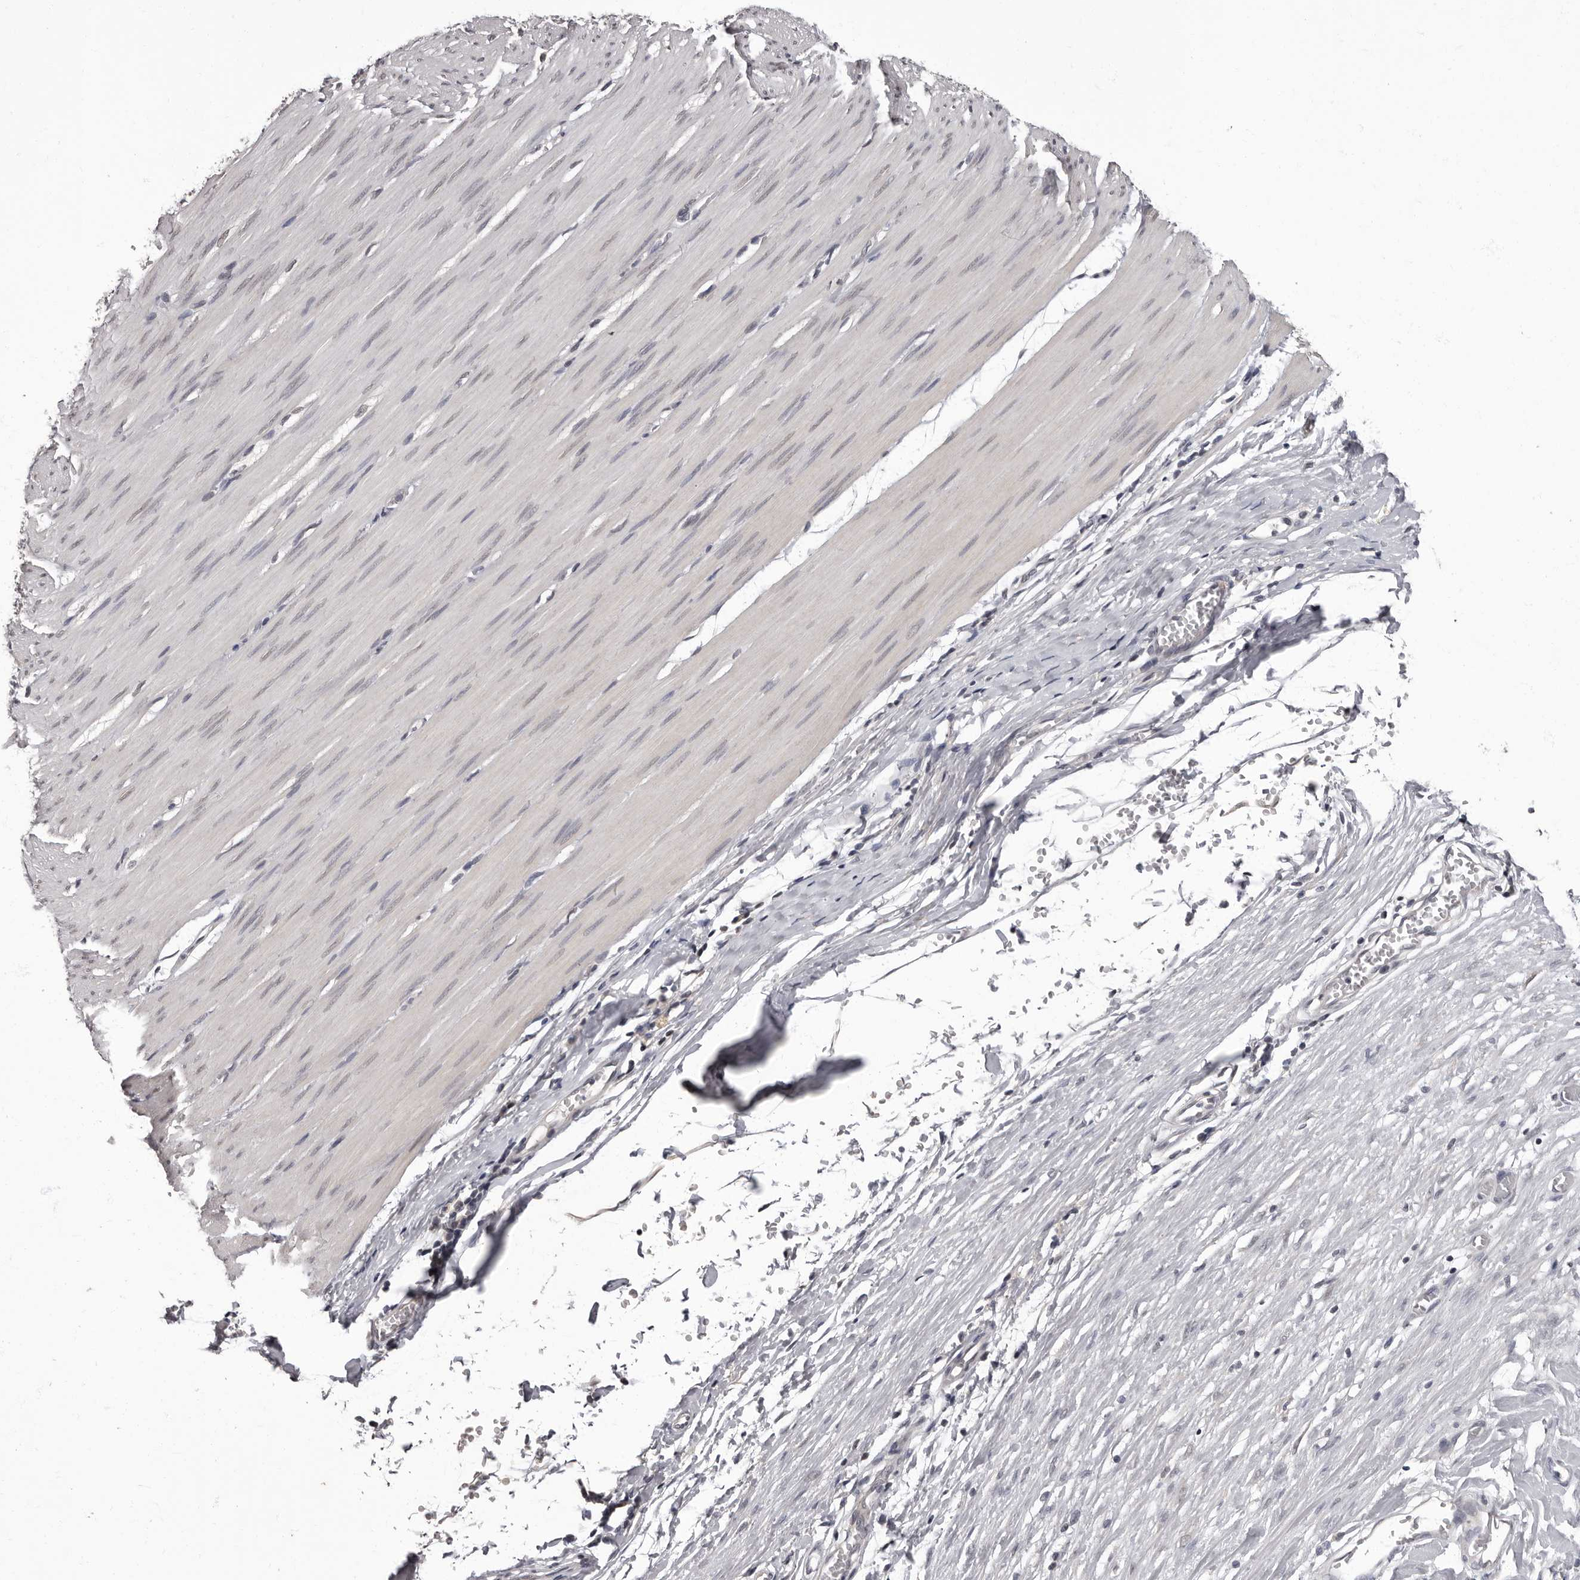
{"staining": {"intensity": "negative", "quantity": "none", "location": "none"}, "tissue": "smooth muscle", "cell_type": "Smooth muscle cells", "image_type": "normal", "snomed": [{"axis": "morphology", "description": "Normal tissue, NOS"}, {"axis": "morphology", "description": "Adenocarcinoma, NOS"}, {"axis": "topography", "description": "Colon"}, {"axis": "topography", "description": "Peripheral nerve tissue"}], "caption": "Immunohistochemistry (IHC) photomicrograph of unremarkable smooth muscle stained for a protein (brown), which demonstrates no expression in smooth muscle cells.", "gene": "C1orf50", "patient": {"sex": "male", "age": 14}}